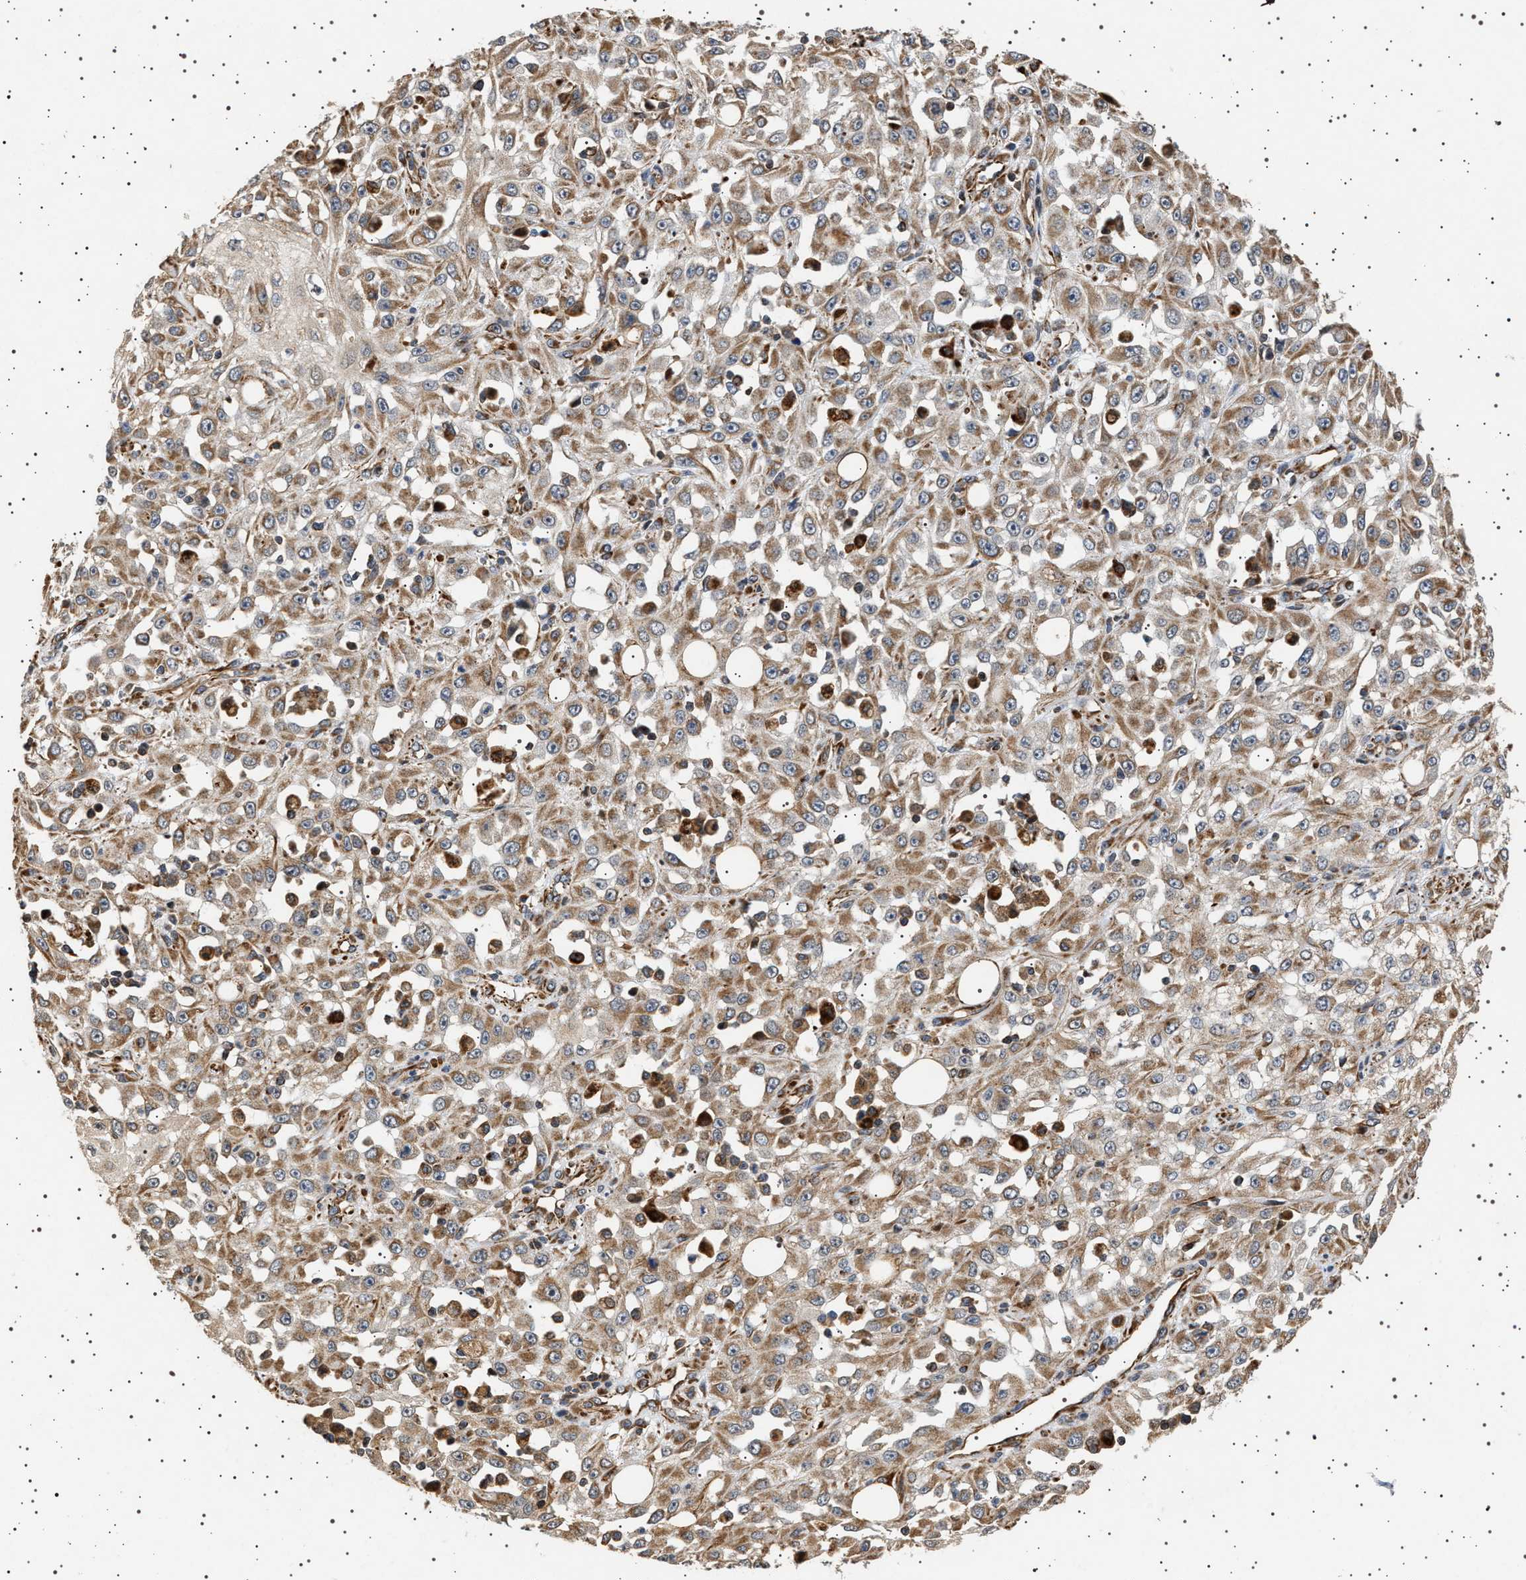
{"staining": {"intensity": "weak", "quantity": ">75%", "location": "cytoplasmic/membranous"}, "tissue": "skin cancer", "cell_type": "Tumor cells", "image_type": "cancer", "snomed": [{"axis": "morphology", "description": "Squamous cell carcinoma, NOS"}, {"axis": "morphology", "description": "Squamous cell carcinoma, metastatic, NOS"}, {"axis": "topography", "description": "Skin"}, {"axis": "topography", "description": "Lymph node"}], "caption": "Immunohistochemical staining of skin metastatic squamous cell carcinoma reveals low levels of weak cytoplasmic/membranous protein positivity in approximately >75% of tumor cells. (DAB (3,3'-diaminobenzidine) = brown stain, brightfield microscopy at high magnification).", "gene": "TRUB2", "patient": {"sex": "male", "age": 75}}